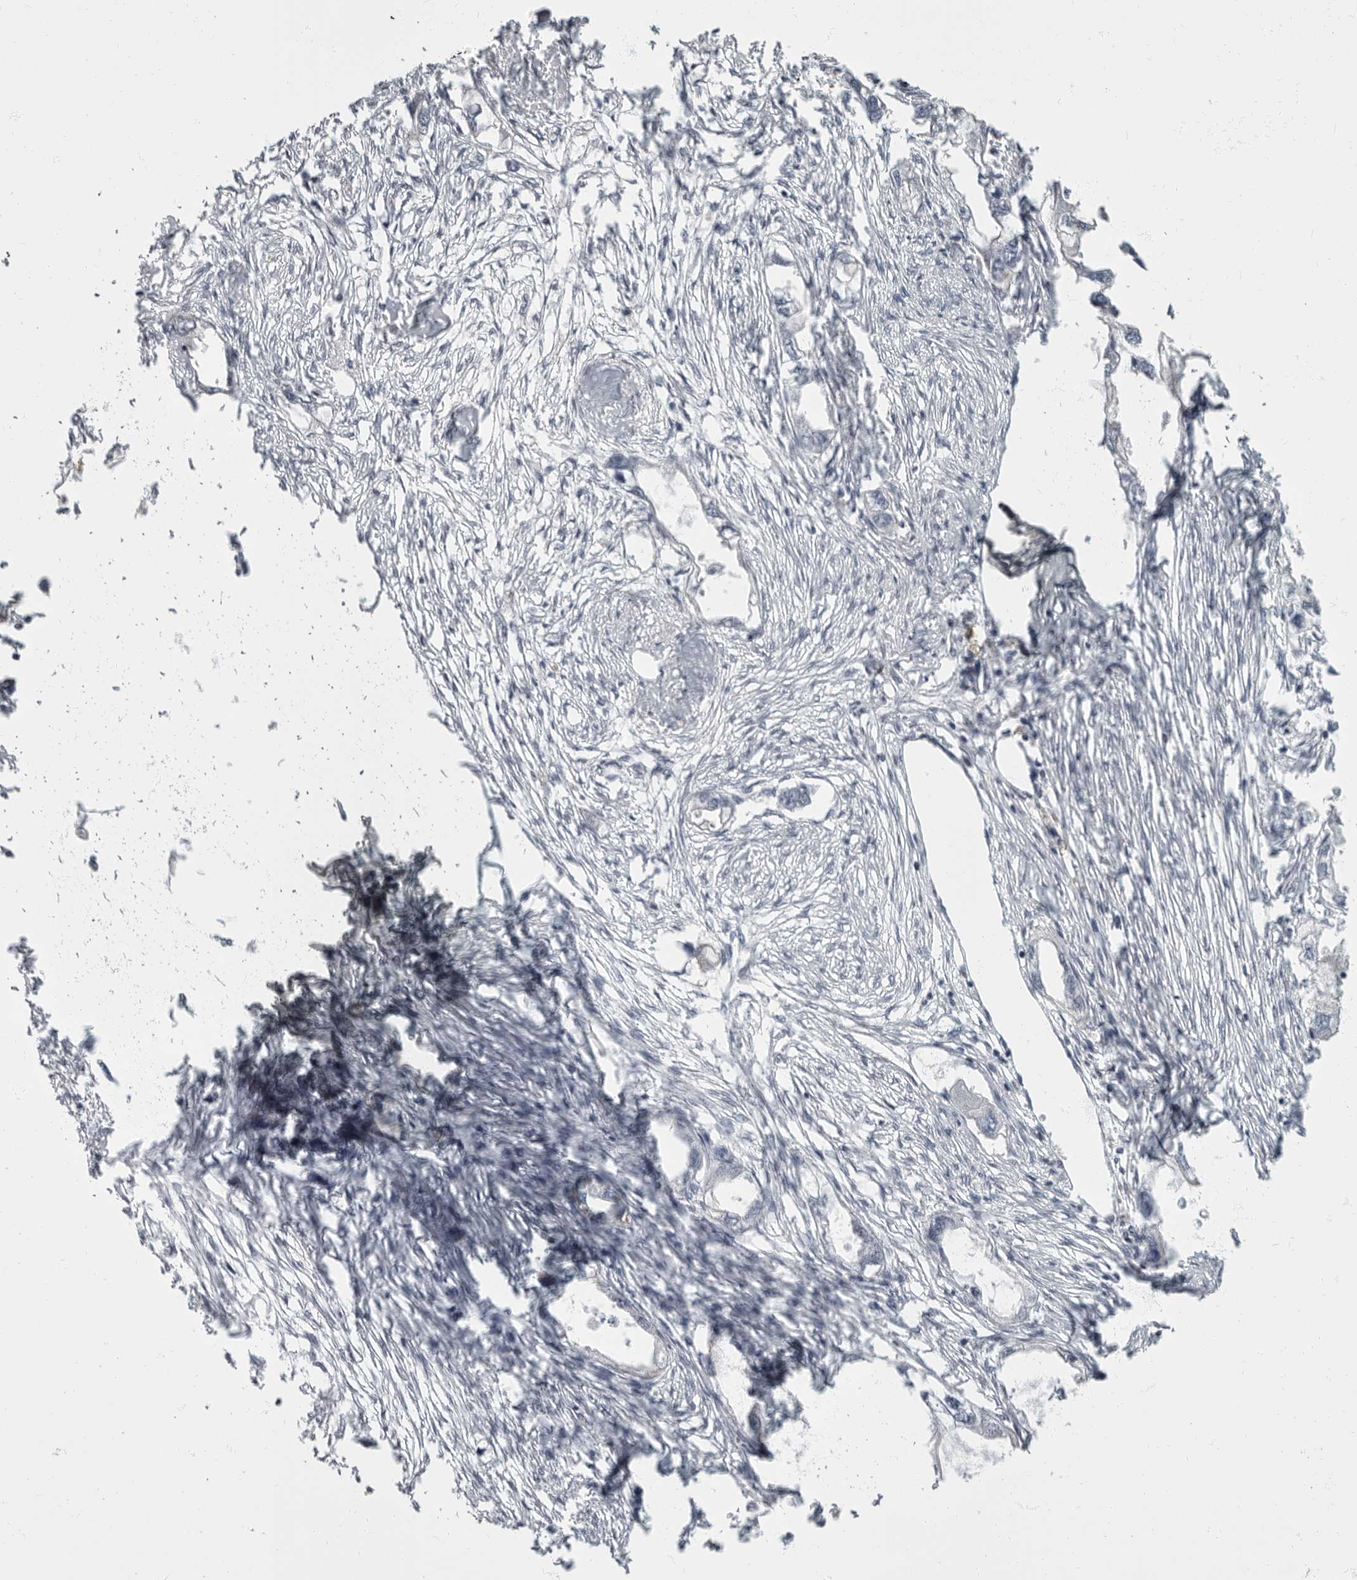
{"staining": {"intensity": "negative", "quantity": "none", "location": "none"}, "tissue": "endometrial cancer", "cell_type": "Tumor cells", "image_type": "cancer", "snomed": [{"axis": "morphology", "description": "Adenocarcinoma, NOS"}, {"axis": "morphology", "description": "Adenocarcinoma, metastatic, NOS"}, {"axis": "topography", "description": "Adipose tissue"}, {"axis": "topography", "description": "Endometrium"}], "caption": "Immunohistochemical staining of human metastatic adenocarcinoma (endometrial) displays no significant expression in tumor cells. Brightfield microscopy of IHC stained with DAB (brown) and hematoxylin (blue), captured at high magnification.", "gene": "EVI5", "patient": {"sex": "female", "age": 67}}